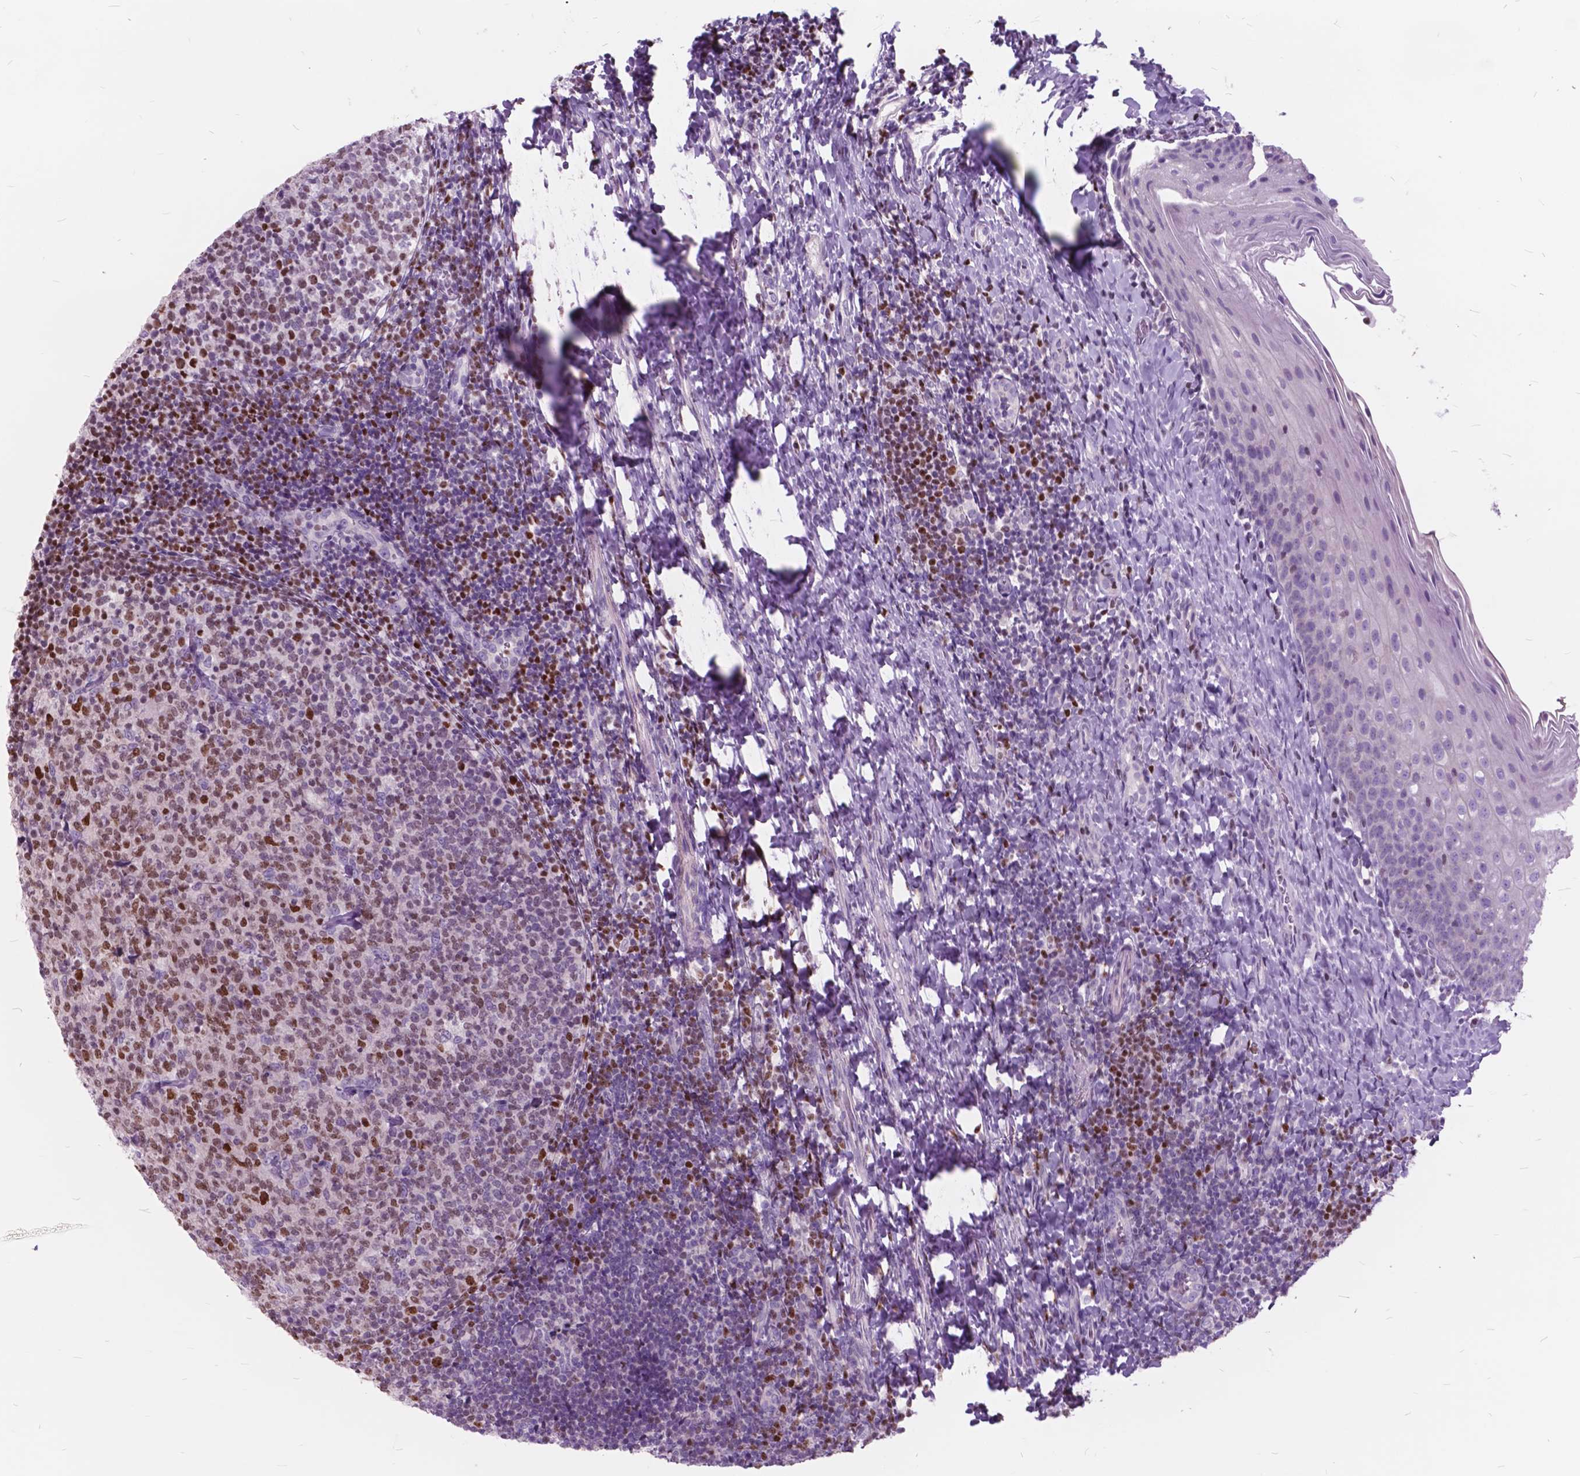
{"staining": {"intensity": "moderate", "quantity": "25%-75%", "location": "nuclear"}, "tissue": "tonsil", "cell_type": "Germinal center cells", "image_type": "normal", "snomed": [{"axis": "morphology", "description": "Normal tissue, NOS"}, {"axis": "topography", "description": "Tonsil"}], "caption": "Immunohistochemical staining of unremarkable human tonsil demonstrates 25%-75% levels of moderate nuclear protein expression in approximately 25%-75% of germinal center cells. The staining was performed using DAB, with brown indicating positive protein expression. Nuclei are stained blue with hematoxylin.", "gene": "SP140", "patient": {"sex": "female", "age": 10}}